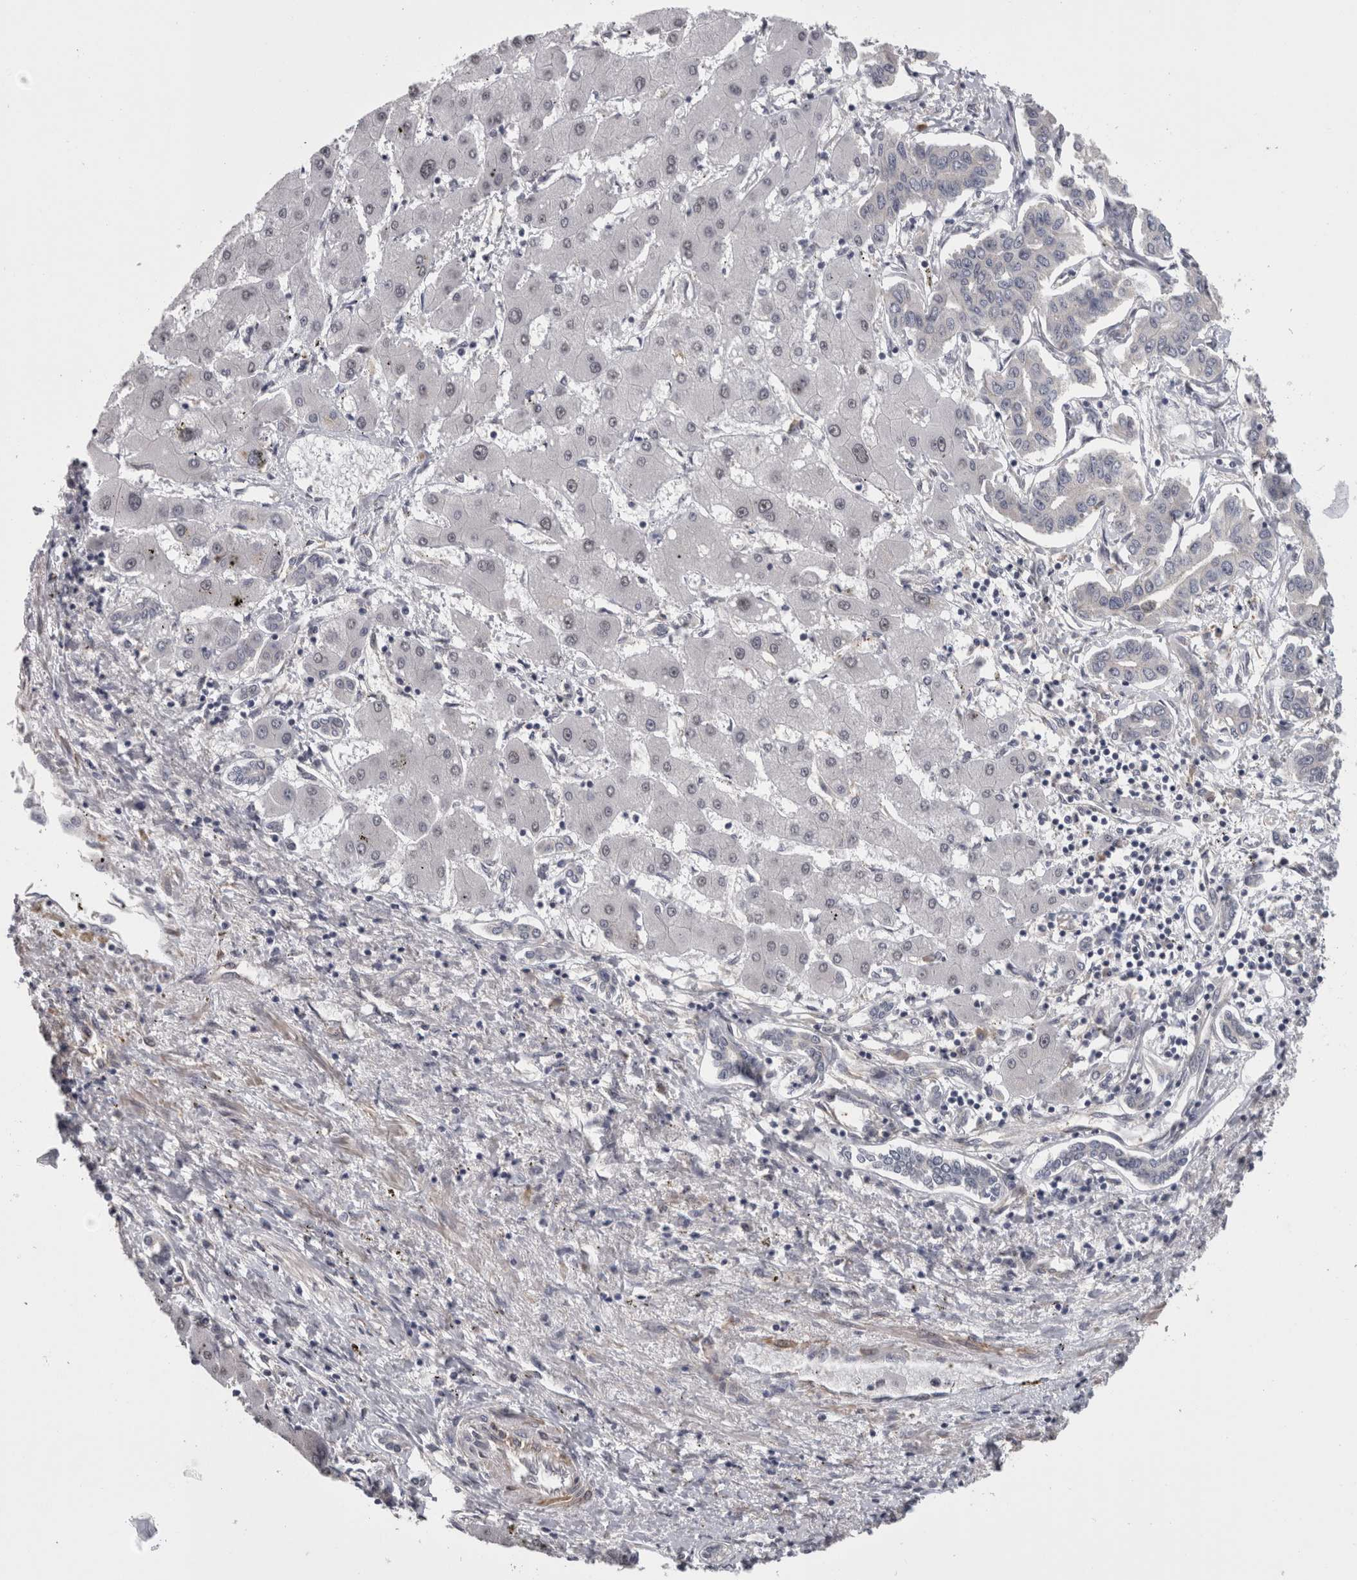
{"staining": {"intensity": "negative", "quantity": "none", "location": "none"}, "tissue": "liver cancer", "cell_type": "Tumor cells", "image_type": "cancer", "snomed": [{"axis": "morphology", "description": "Cholangiocarcinoma"}, {"axis": "topography", "description": "Liver"}], "caption": "Liver cancer (cholangiocarcinoma) was stained to show a protein in brown. There is no significant staining in tumor cells.", "gene": "RMDN1", "patient": {"sex": "male", "age": 59}}